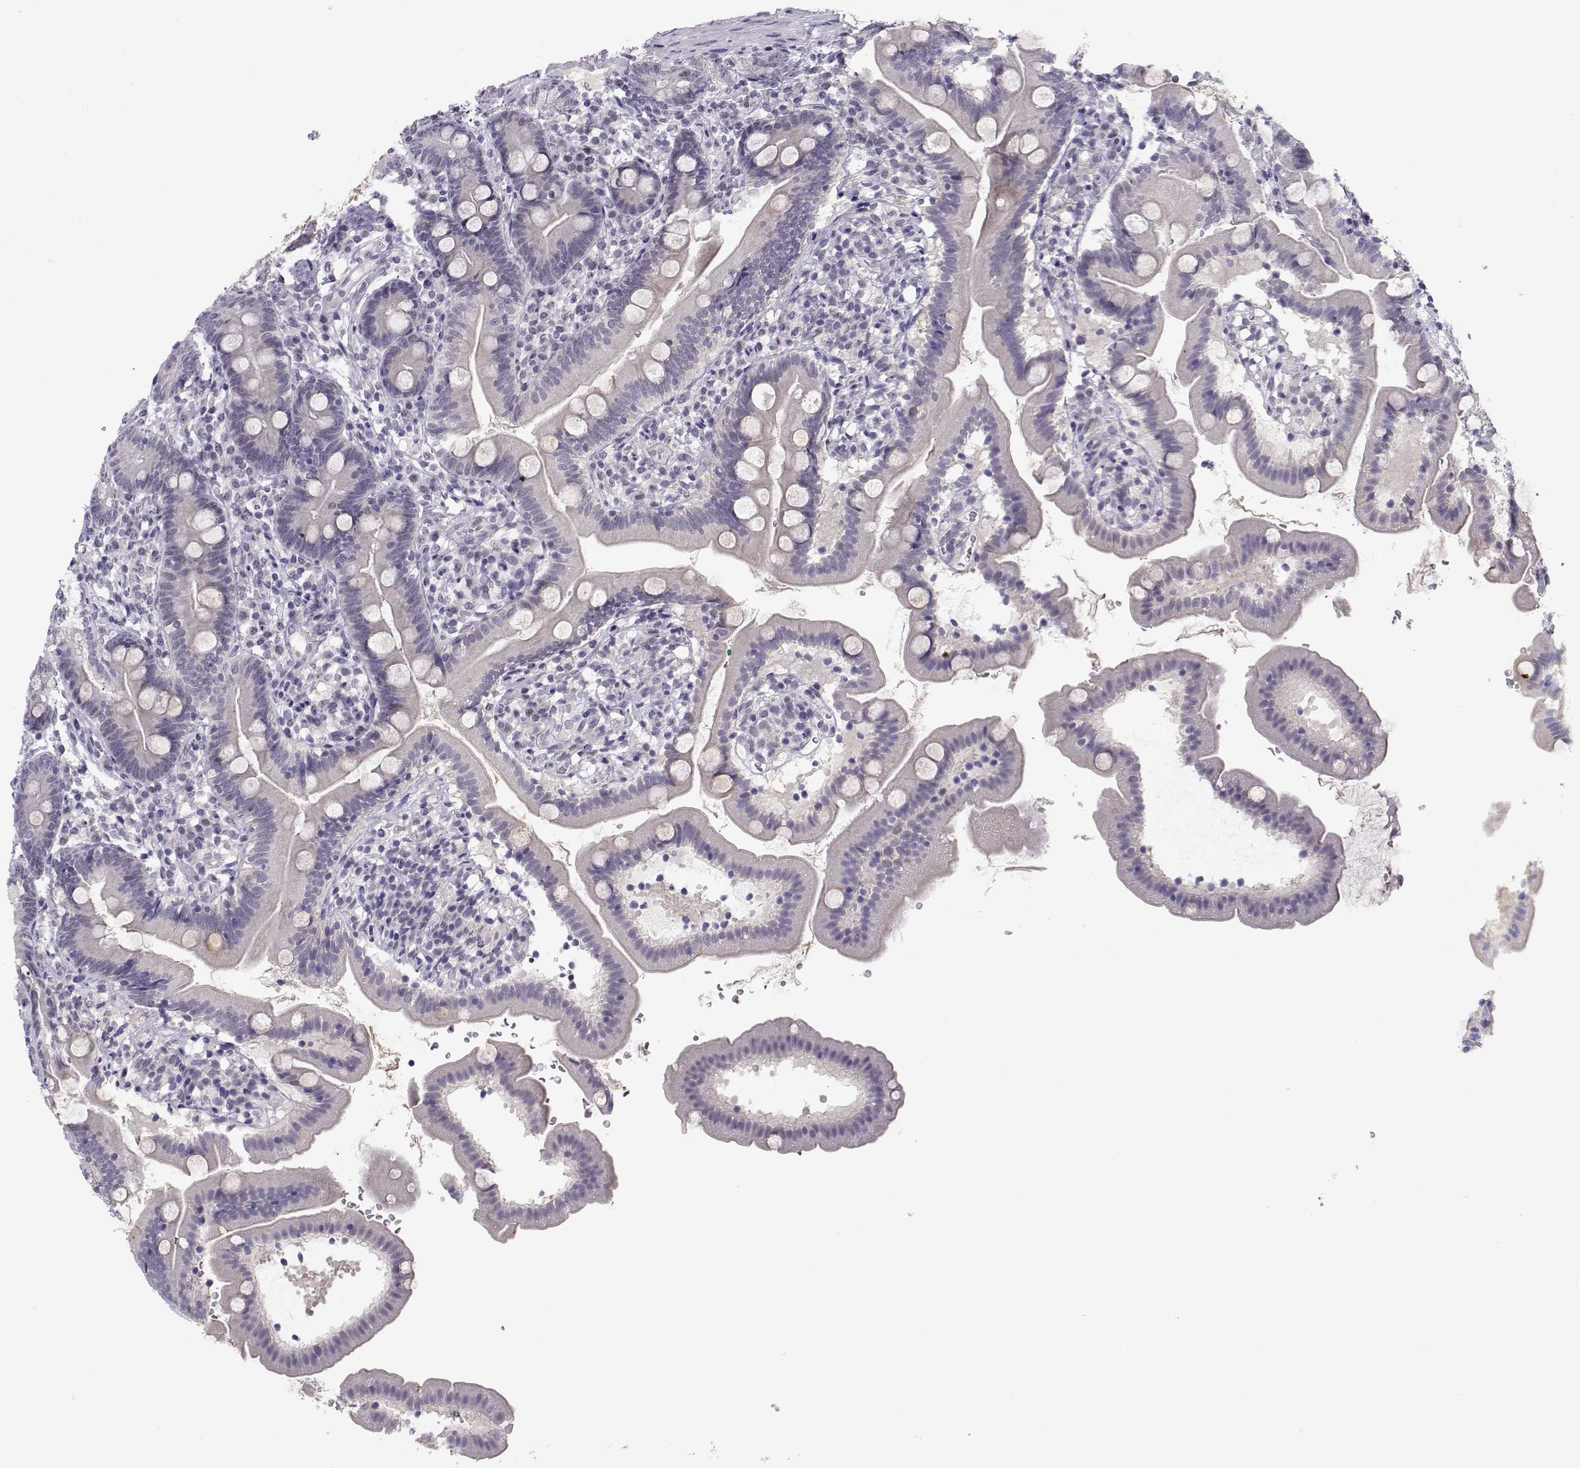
{"staining": {"intensity": "negative", "quantity": "none", "location": "none"}, "tissue": "duodenum", "cell_type": "Glandular cells", "image_type": "normal", "snomed": [{"axis": "morphology", "description": "Normal tissue, NOS"}, {"axis": "topography", "description": "Duodenum"}], "caption": "Photomicrograph shows no protein positivity in glandular cells of normal duodenum.", "gene": "C16orf86", "patient": {"sex": "female", "age": 67}}